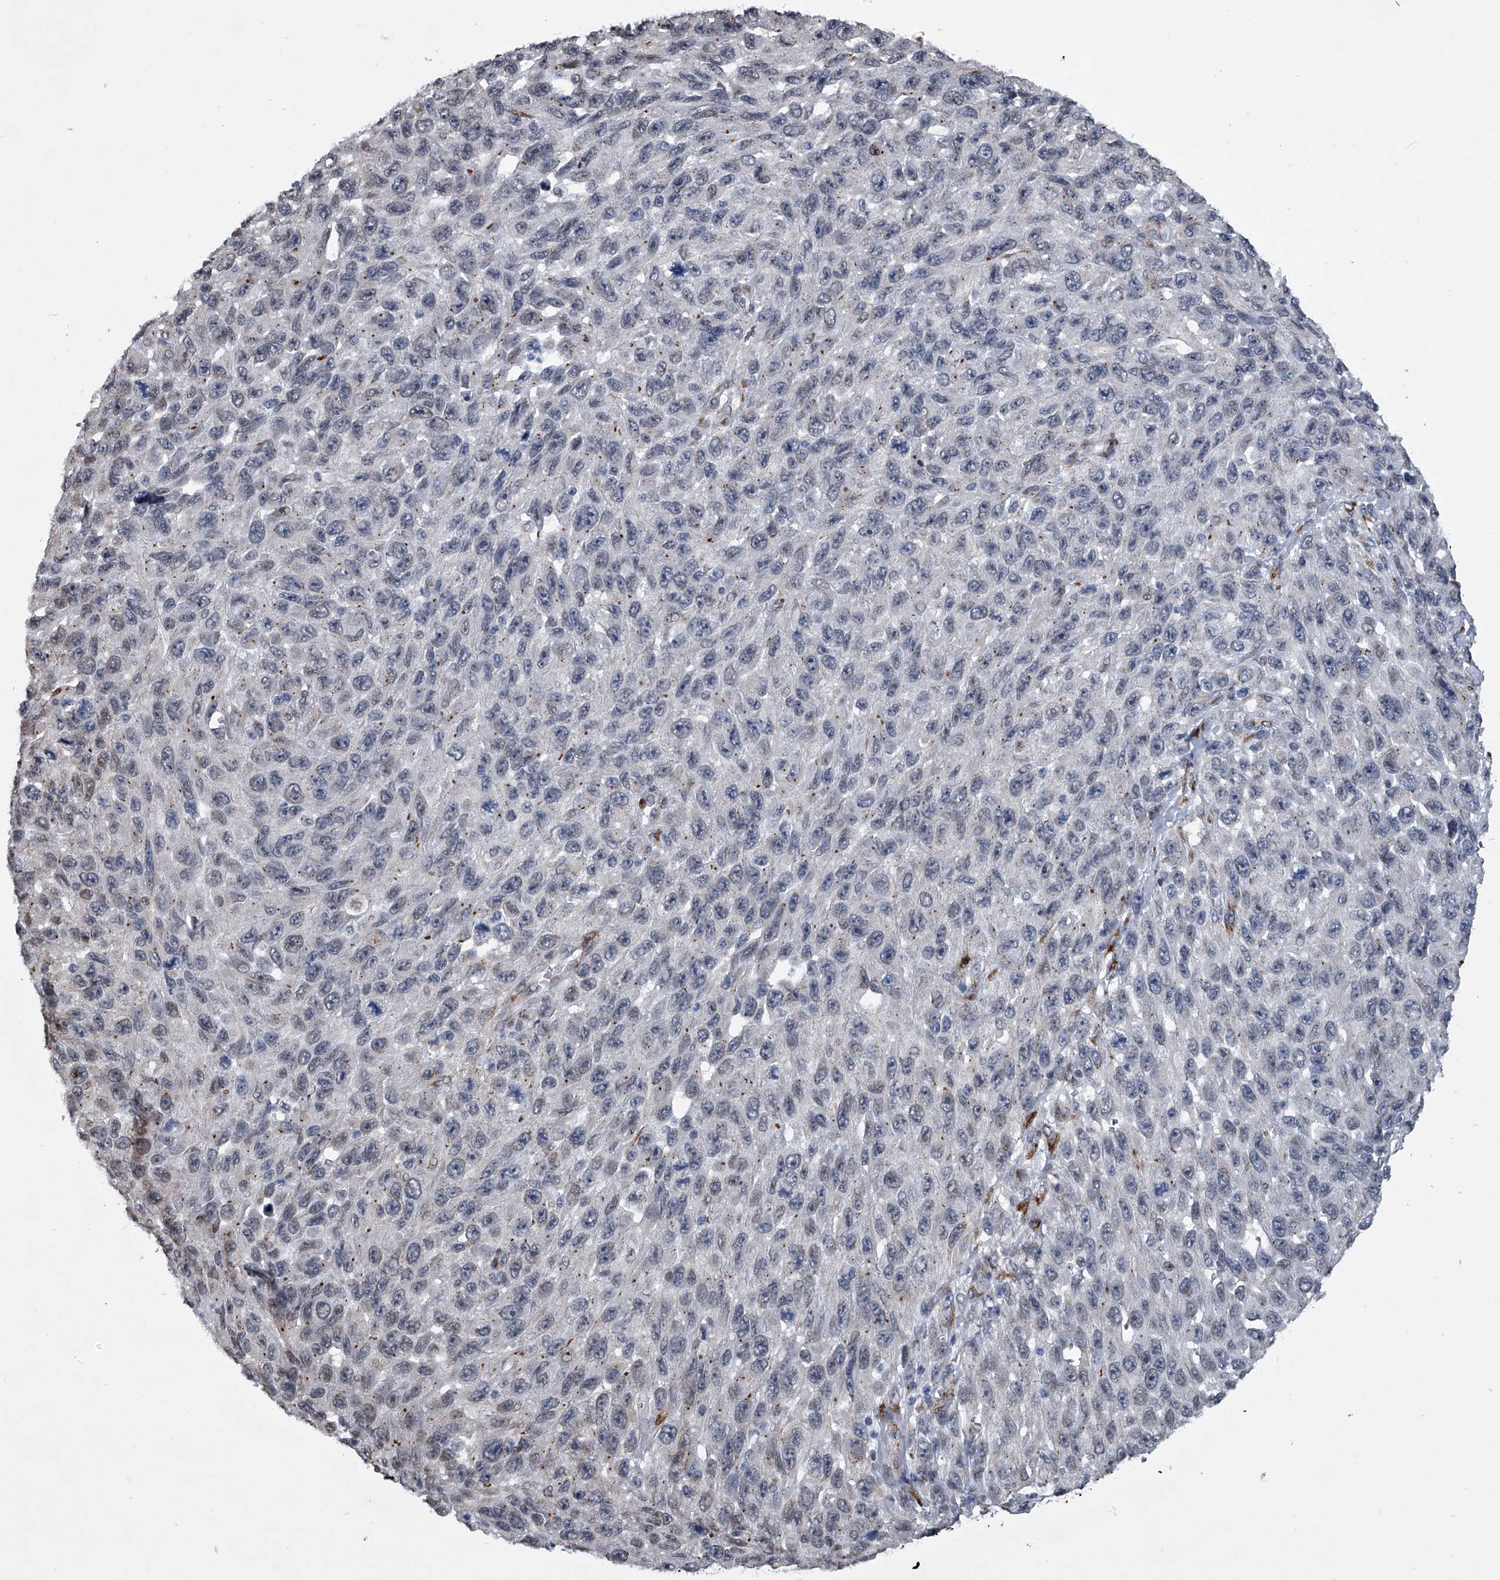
{"staining": {"intensity": "negative", "quantity": "none", "location": "none"}, "tissue": "melanoma", "cell_type": "Tumor cells", "image_type": "cancer", "snomed": [{"axis": "morphology", "description": "Malignant melanoma, NOS"}, {"axis": "topography", "description": "Skin"}], "caption": "Melanoma stained for a protein using immunohistochemistry demonstrates no staining tumor cells.", "gene": "PPP2R5D", "patient": {"sex": "female", "age": 96}}